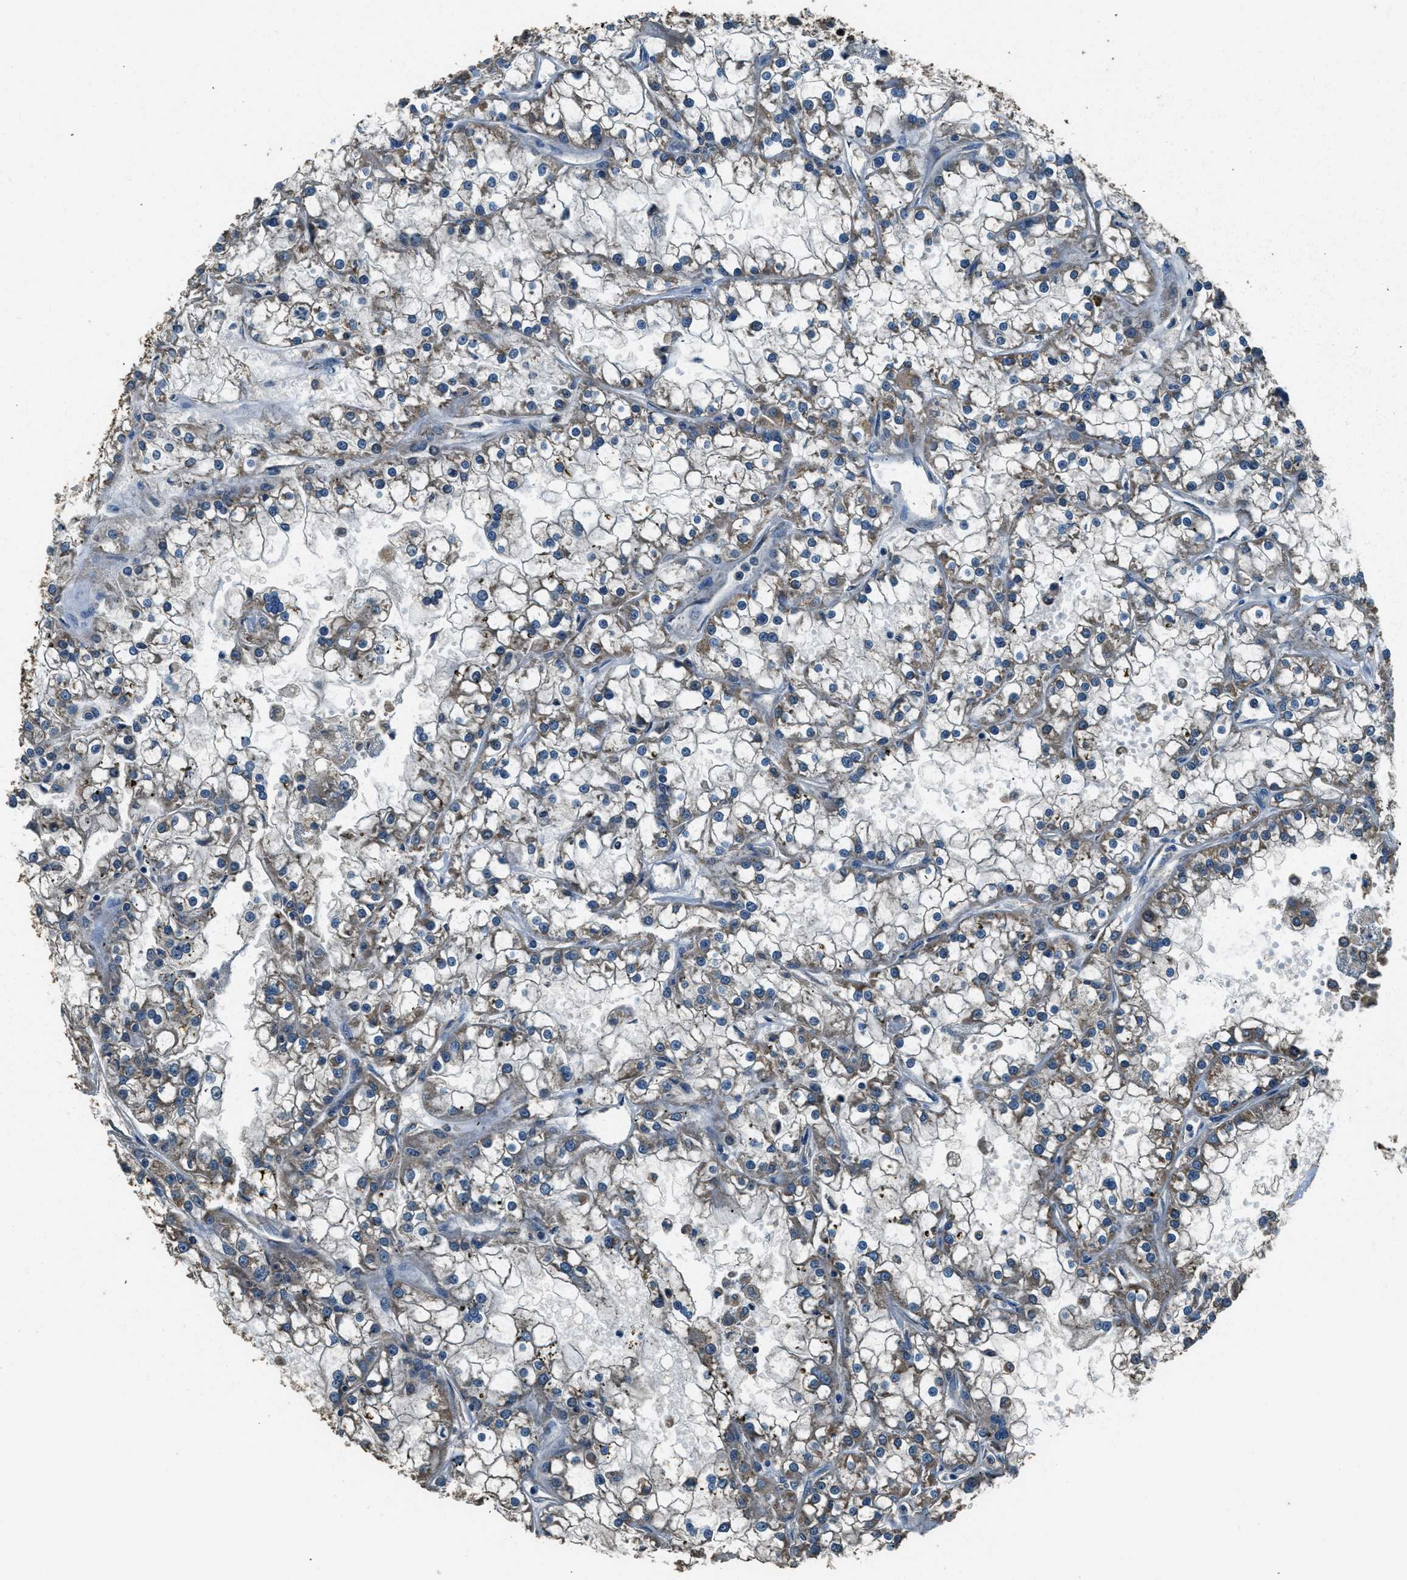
{"staining": {"intensity": "weak", "quantity": "25%-75%", "location": "cytoplasmic/membranous"}, "tissue": "renal cancer", "cell_type": "Tumor cells", "image_type": "cancer", "snomed": [{"axis": "morphology", "description": "Adenocarcinoma, NOS"}, {"axis": "topography", "description": "Kidney"}], "caption": "The histopathology image demonstrates immunohistochemical staining of renal cancer. There is weak cytoplasmic/membranous staining is present in approximately 25%-75% of tumor cells. (DAB (3,3'-diaminobenzidine) IHC with brightfield microscopy, high magnification).", "gene": "SALL3", "patient": {"sex": "female", "age": 52}}